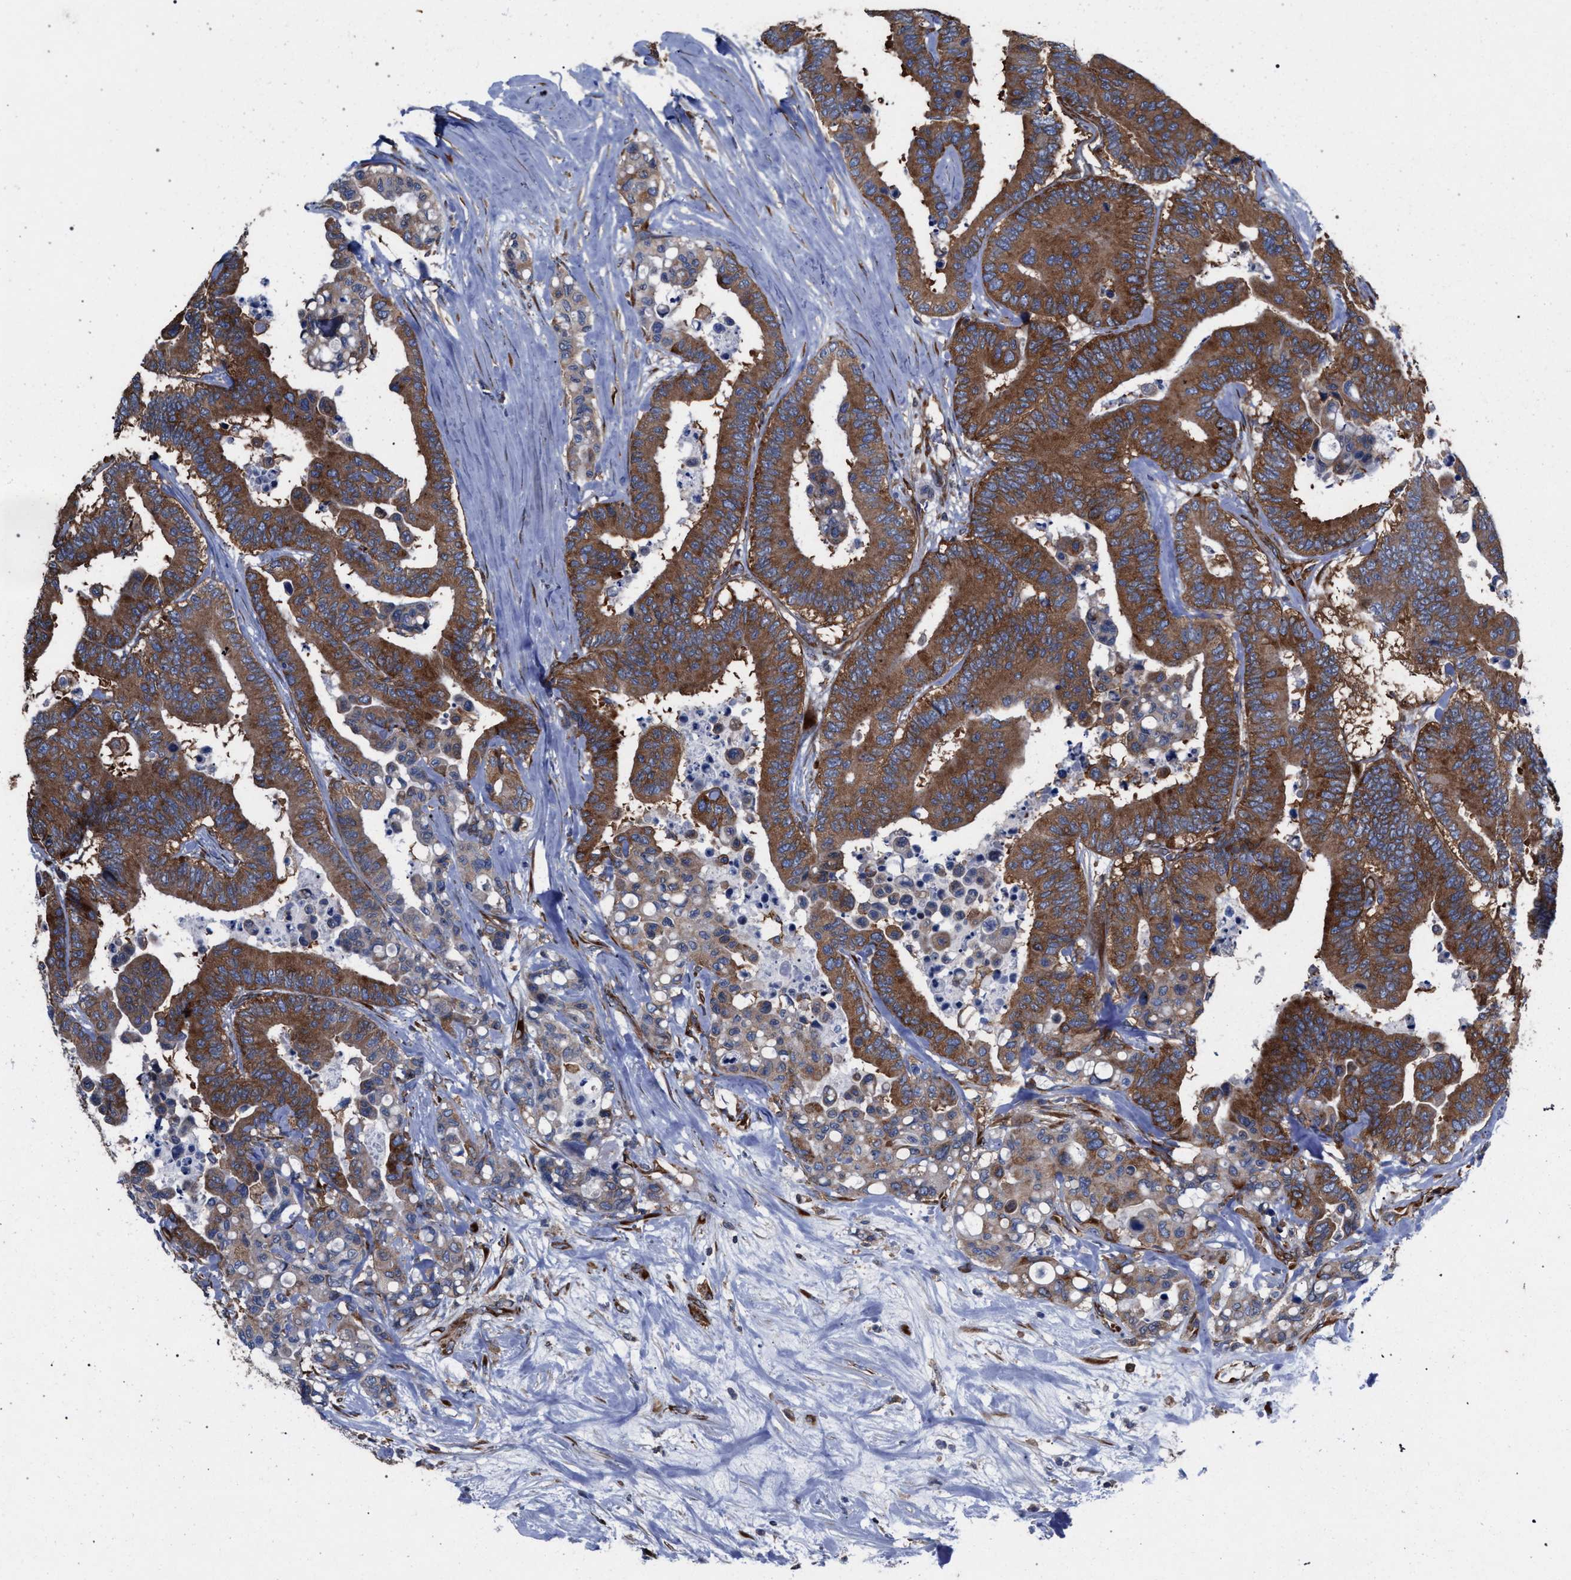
{"staining": {"intensity": "strong", "quantity": ">75%", "location": "cytoplasmic/membranous"}, "tissue": "colorectal cancer", "cell_type": "Tumor cells", "image_type": "cancer", "snomed": [{"axis": "morphology", "description": "Normal tissue, NOS"}, {"axis": "morphology", "description": "Adenocarcinoma, NOS"}, {"axis": "topography", "description": "Colon"}], "caption": "Protein staining of colorectal cancer (adenocarcinoma) tissue reveals strong cytoplasmic/membranous staining in about >75% of tumor cells.", "gene": "CDR2L", "patient": {"sex": "male", "age": 82}}